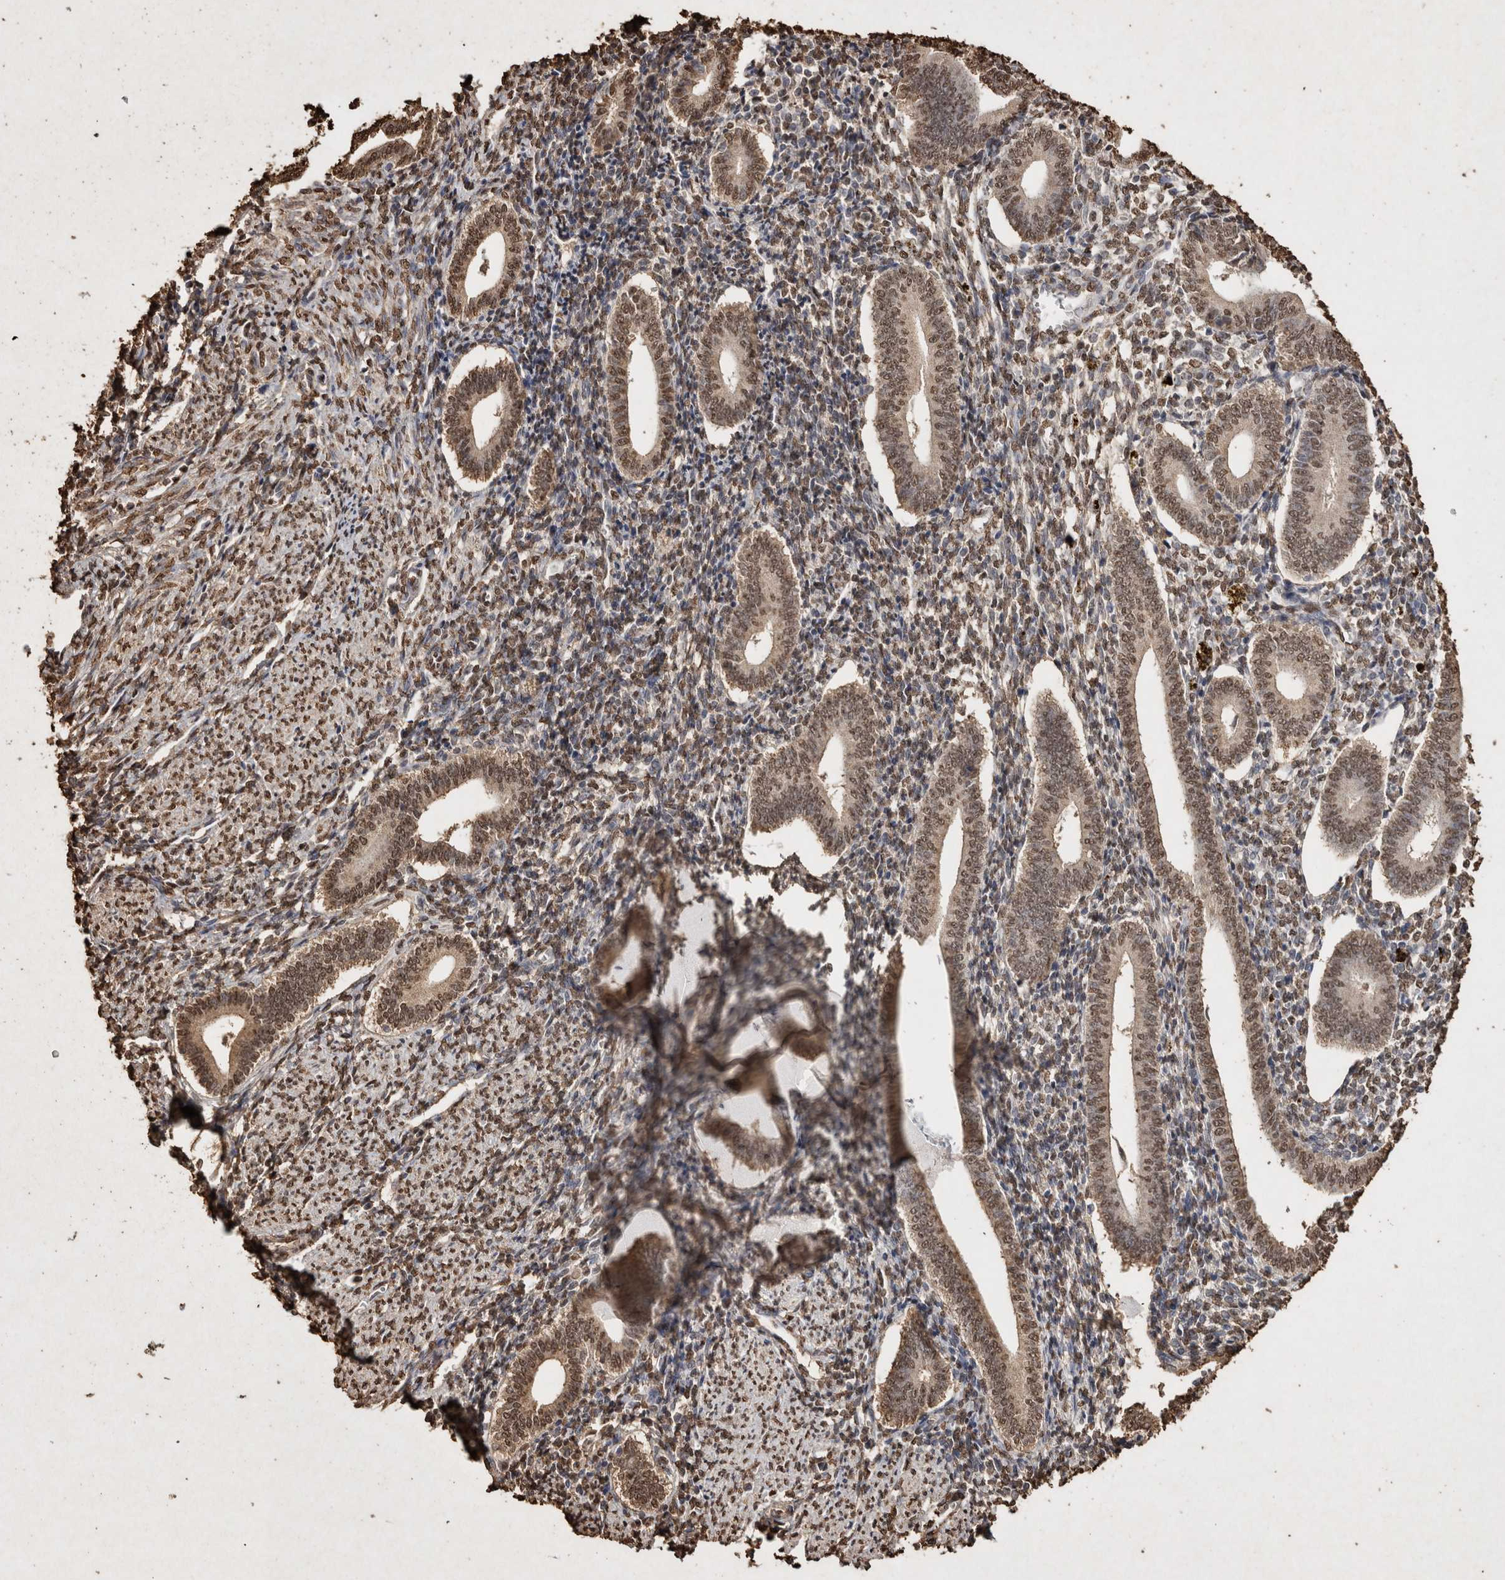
{"staining": {"intensity": "moderate", "quantity": ">75%", "location": "nuclear"}, "tissue": "endometrium", "cell_type": "Cells in endometrial stroma", "image_type": "normal", "snomed": [{"axis": "morphology", "description": "Normal tissue, NOS"}, {"axis": "topography", "description": "Uterus"}, {"axis": "topography", "description": "Endometrium"}], "caption": "Moderate nuclear protein expression is seen in about >75% of cells in endometrial stroma in endometrium. (brown staining indicates protein expression, while blue staining denotes nuclei).", "gene": "FSTL3", "patient": {"sex": "female", "age": 33}}